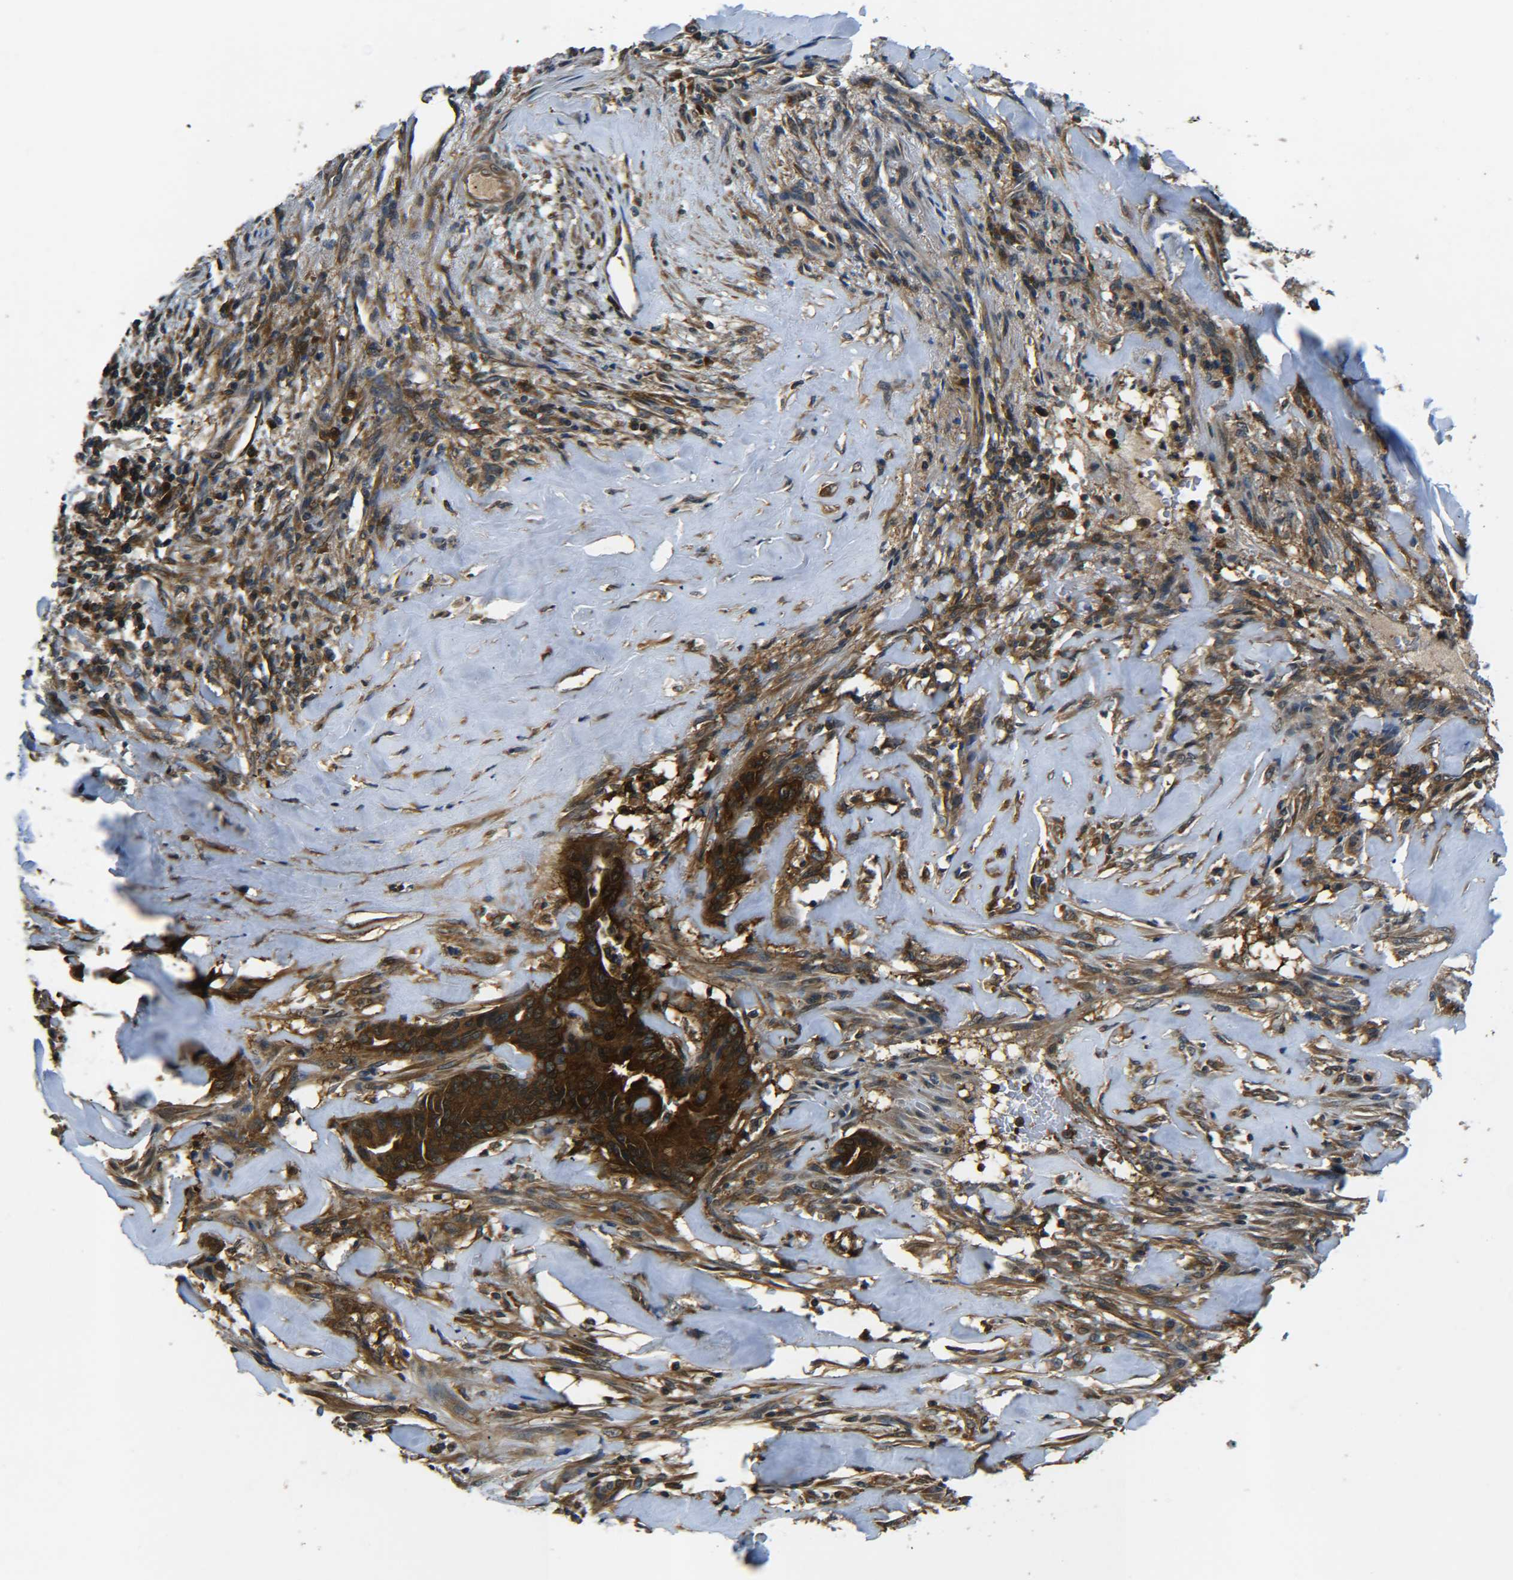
{"staining": {"intensity": "strong", "quantity": ">75%", "location": "cytoplasmic/membranous"}, "tissue": "liver cancer", "cell_type": "Tumor cells", "image_type": "cancer", "snomed": [{"axis": "morphology", "description": "Cholangiocarcinoma"}, {"axis": "topography", "description": "Liver"}], "caption": "Liver cholangiocarcinoma stained with DAB IHC exhibits high levels of strong cytoplasmic/membranous positivity in about >75% of tumor cells.", "gene": "PREB", "patient": {"sex": "female", "age": 67}}